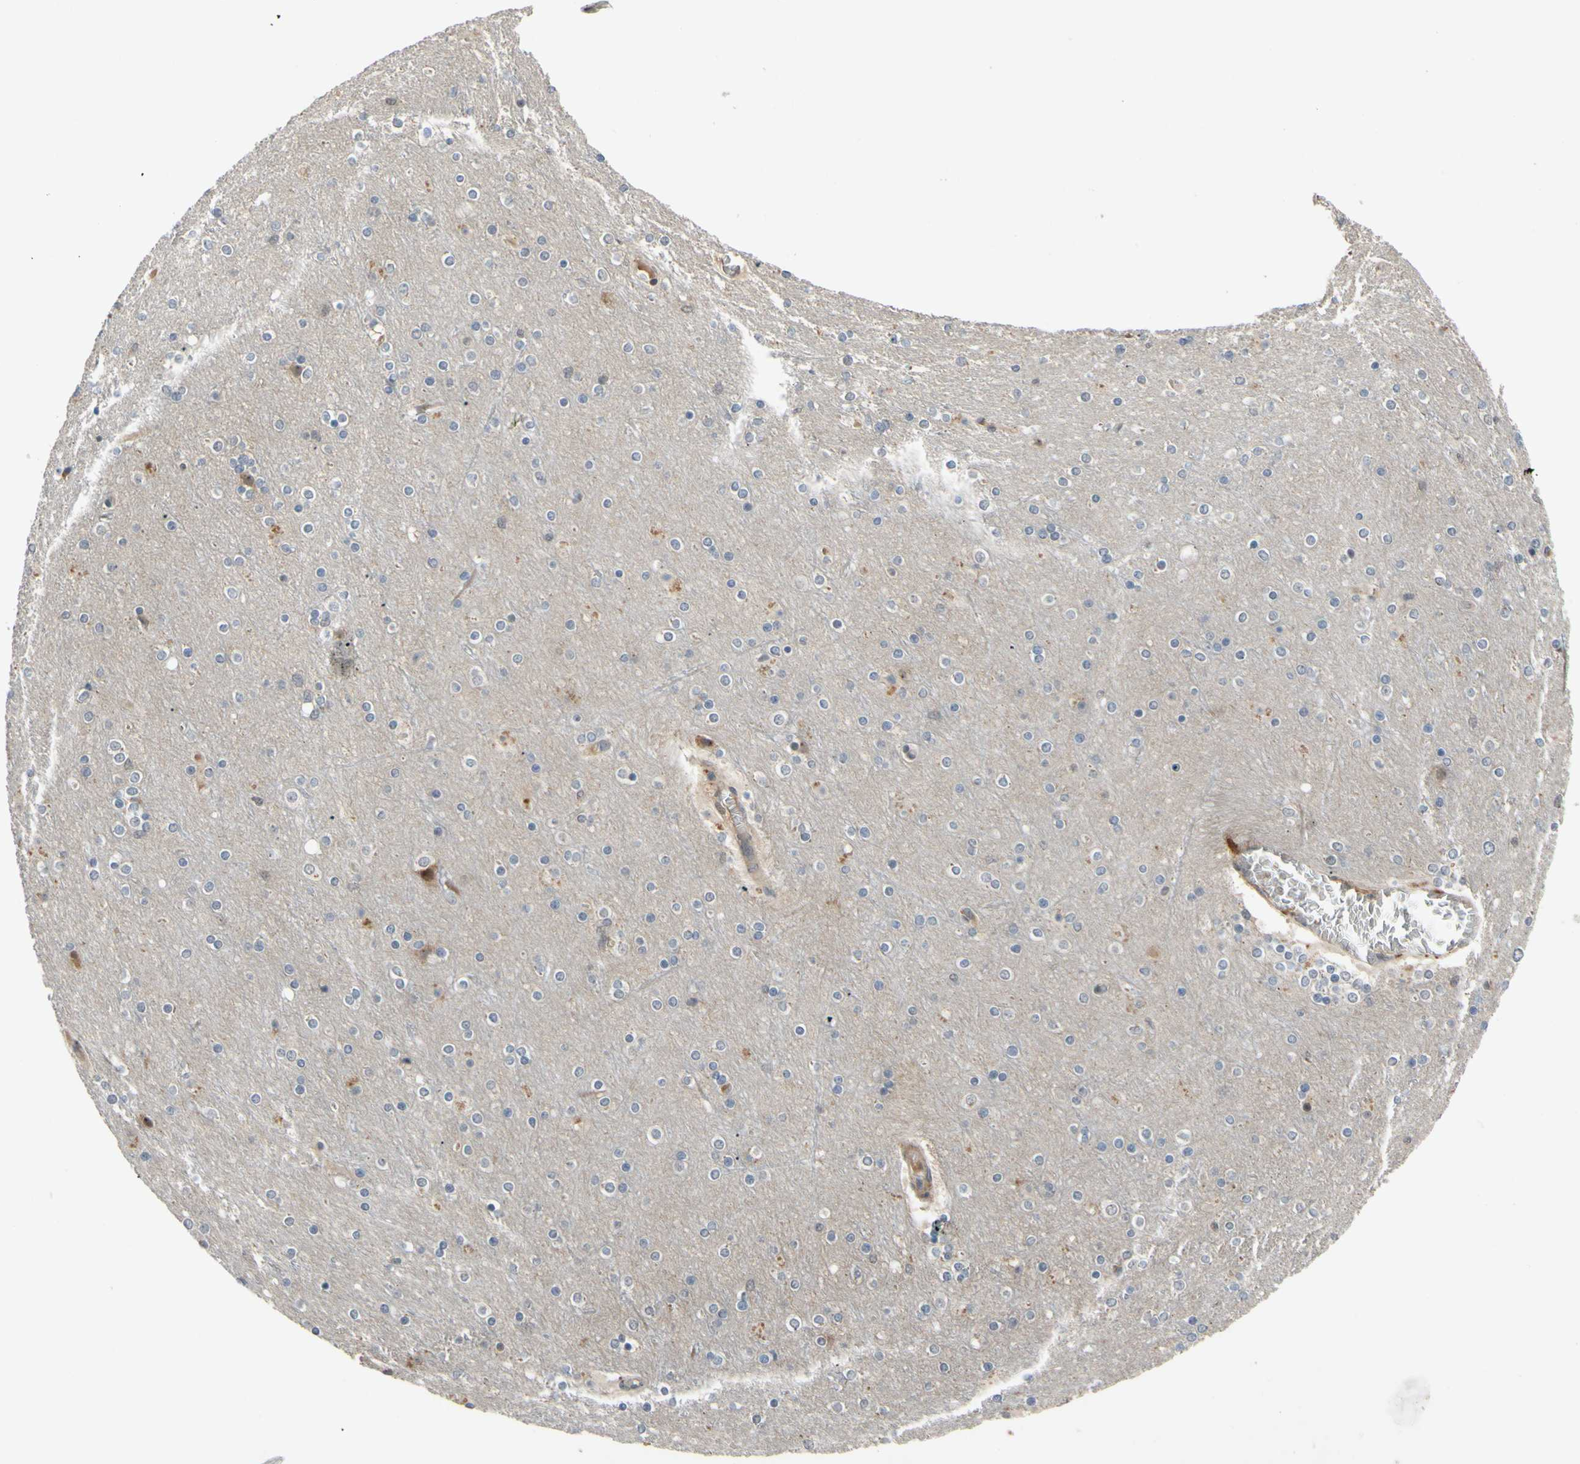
{"staining": {"intensity": "weak", "quantity": "25%-75%", "location": "cytoplasmic/membranous"}, "tissue": "cerebral cortex", "cell_type": "Endothelial cells", "image_type": "normal", "snomed": [{"axis": "morphology", "description": "Normal tissue, NOS"}, {"axis": "topography", "description": "Cerebral cortex"}], "caption": "Immunohistochemical staining of benign cerebral cortex reveals low levels of weak cytoplasmic/membranous expression in about 25%-75% of endothelial cells. (brown staining indicates protein expression, while blue staining denotes nuclei).", "gene": "ALK", "patient": {"sex": "female", "age": 54}}